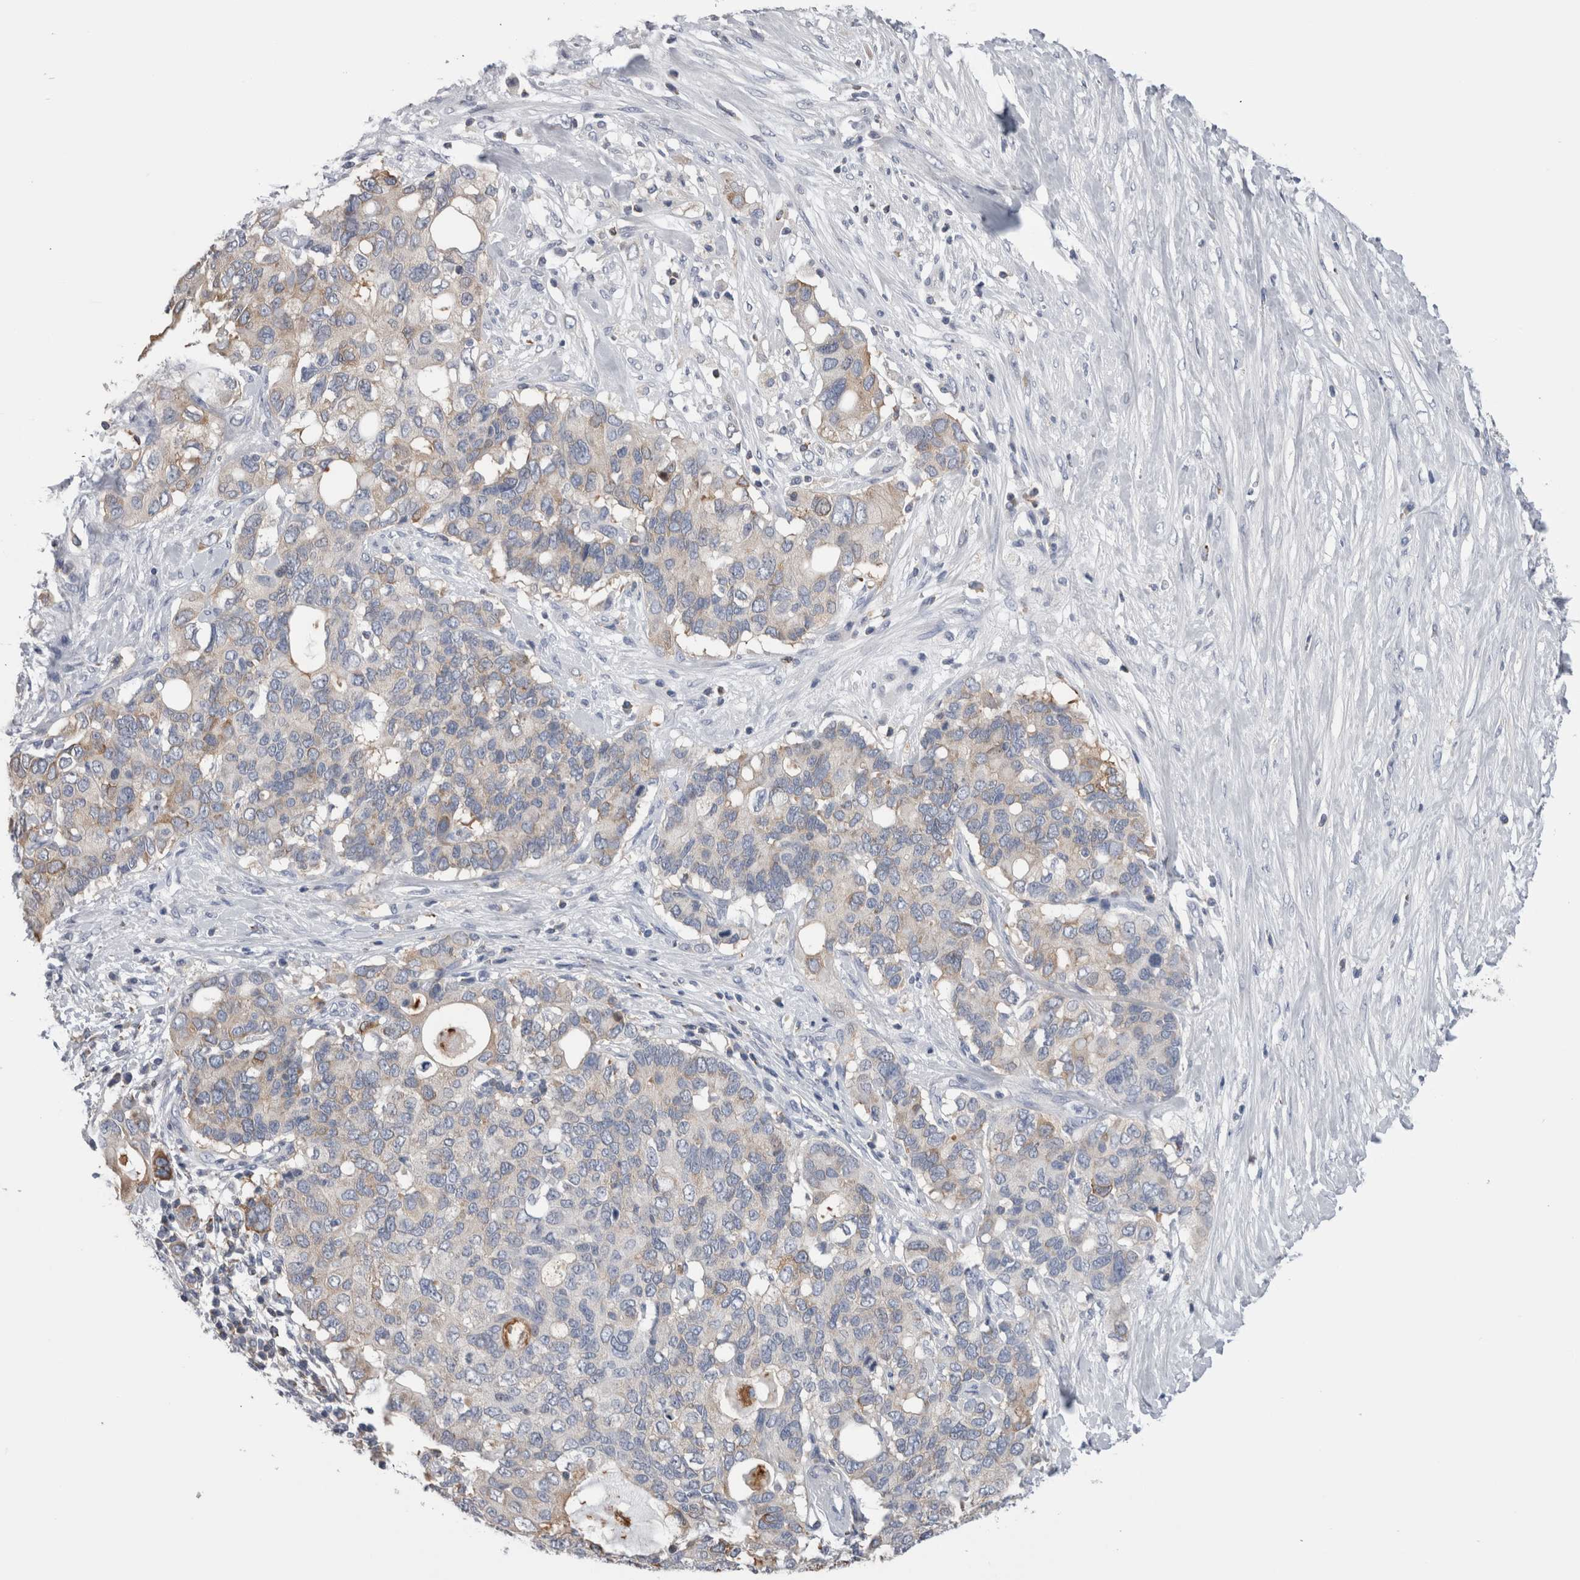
{"staining": {"intensity": "weak", "quantity": "<25%", "location": "cytoplasmic/membranous"}, "tissue": "pancreatic cancer", "cell_type": "Tumor cells", "image_type": "cancer", "snomed": [{"axis": "morphology", "description": "Adenocarcinoma, NOS"}, {"axis": "topography", "description": "Pancreas"}], "caption": "DAB (3,3'-diaminobenzidine) immunohistochemical staining of human adenocarcinoma (pancreatic) shows no significant positivity in tumor cells.", "gene": "DCTN6", "patient": {"sex": "female", "age": 56}}